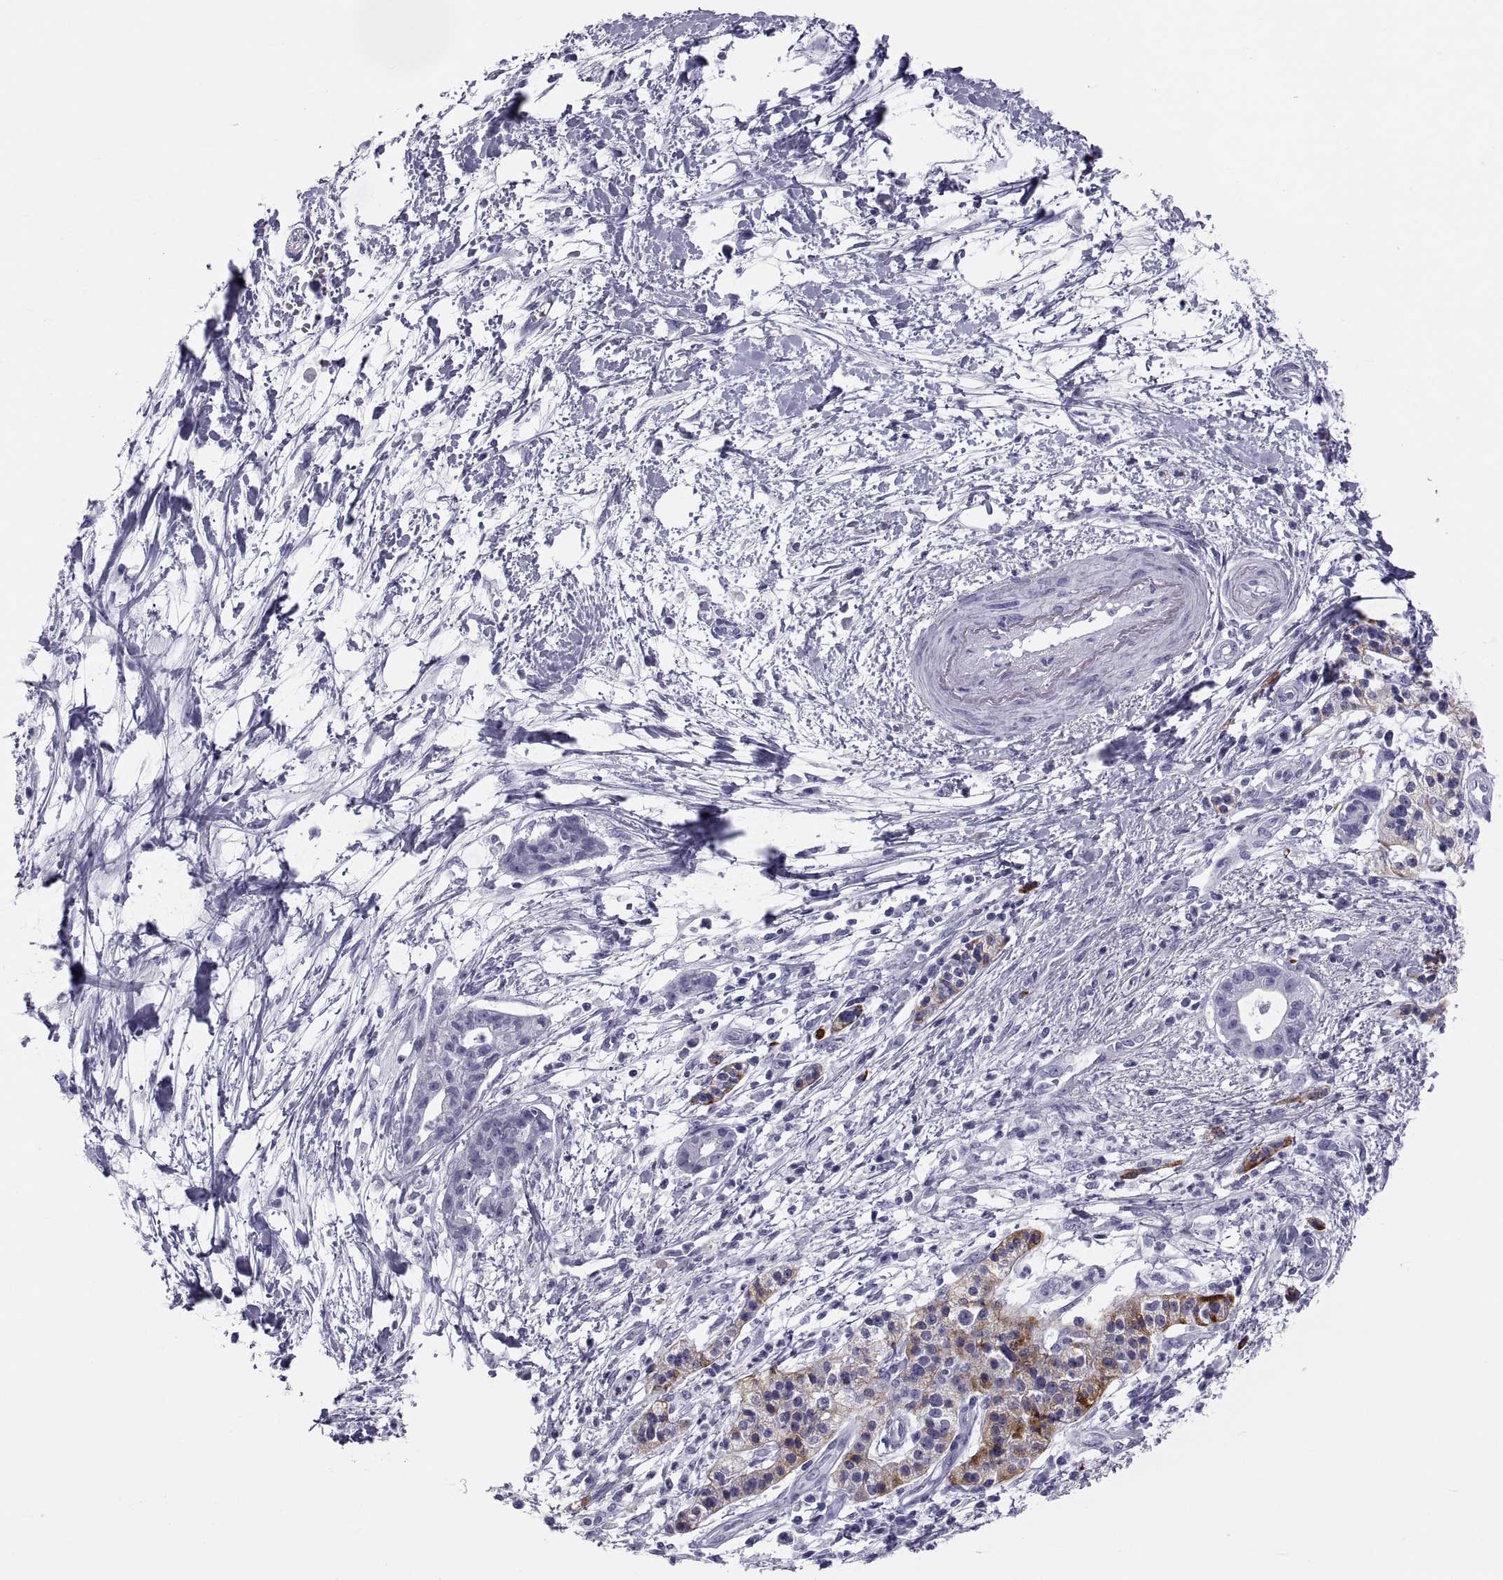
{"staining": {"intensity": "strong", "quantity": "<25%", "location": "cytoplasmic/membranous"}, "tissue": "pancreatic cancer", "cell_type": "Tumor cells", "image_type": "cancer", "snomed": [{"axis": "morphology", "description": "Normal tissue, NOS"}, {"axis": "morphology", "description": "Adenocarcinoma, NOS"}, {"axis": "topography", "description": "Lymph node"}, {"axis": "topography", "description": "Pancreas"}], "caption": "Protein staining reveals strong cytoplasmic/membranous staining in about <25% of tumor cells in adenocarcinoma (pancreatic).", "gene": "DEFB129", "patient": {"sex": "female", "age": 58}}